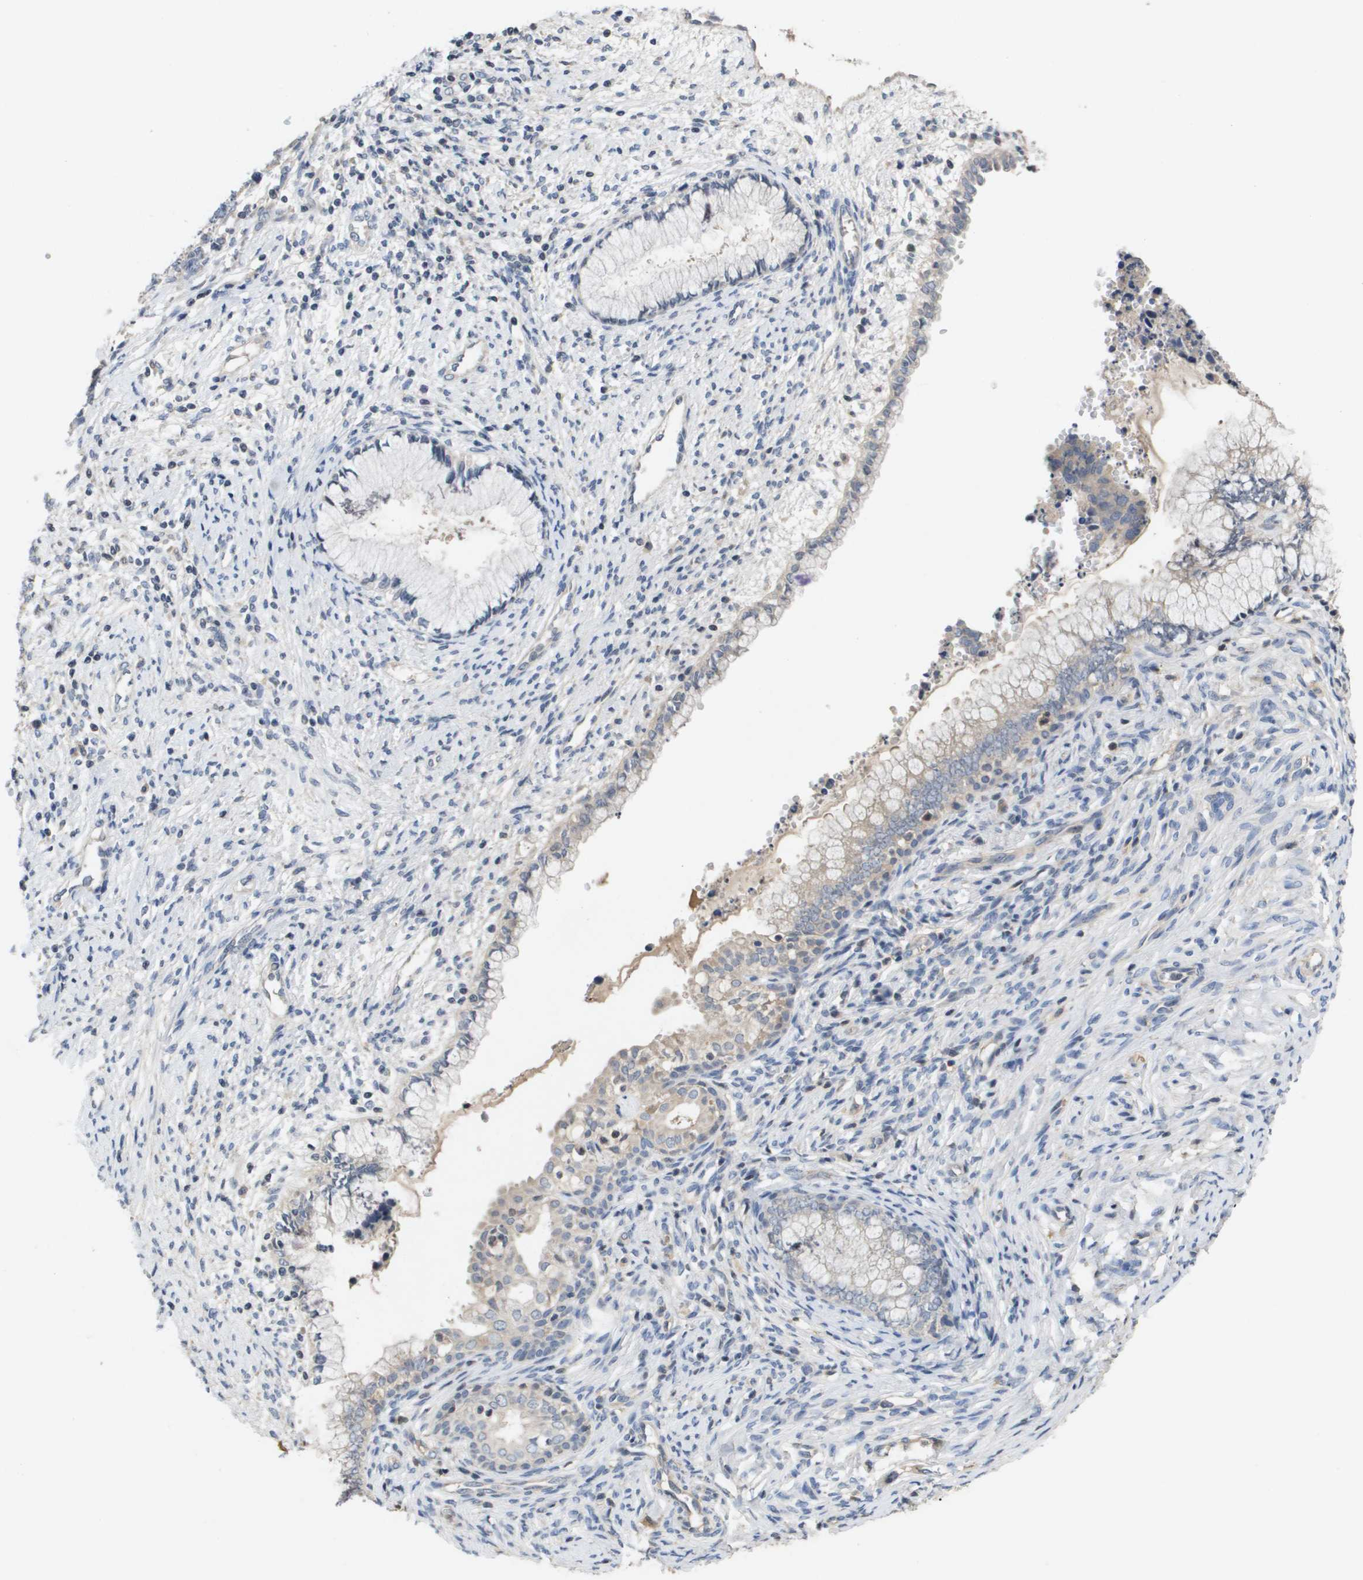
{"staining": {"intensity": "weak", "quantity": "<25%", "location": "cytoplasmic/membranous"}, "tissue": "cervical cancer", "cell_type": "Tumor cells", "image_type": "cancer", "snomed": [{"axis": "morphology", "description": "Squamous cell carcinoma, NOS"}, {"axis": "topography", "description": "Cervix"}], "caption": "The image reveals no significant staining in tumor cells of cervical cancer (squamous cell carcinoma).", "gene": "CAPN11", "patient": {"sex": "female", "age": 63}}